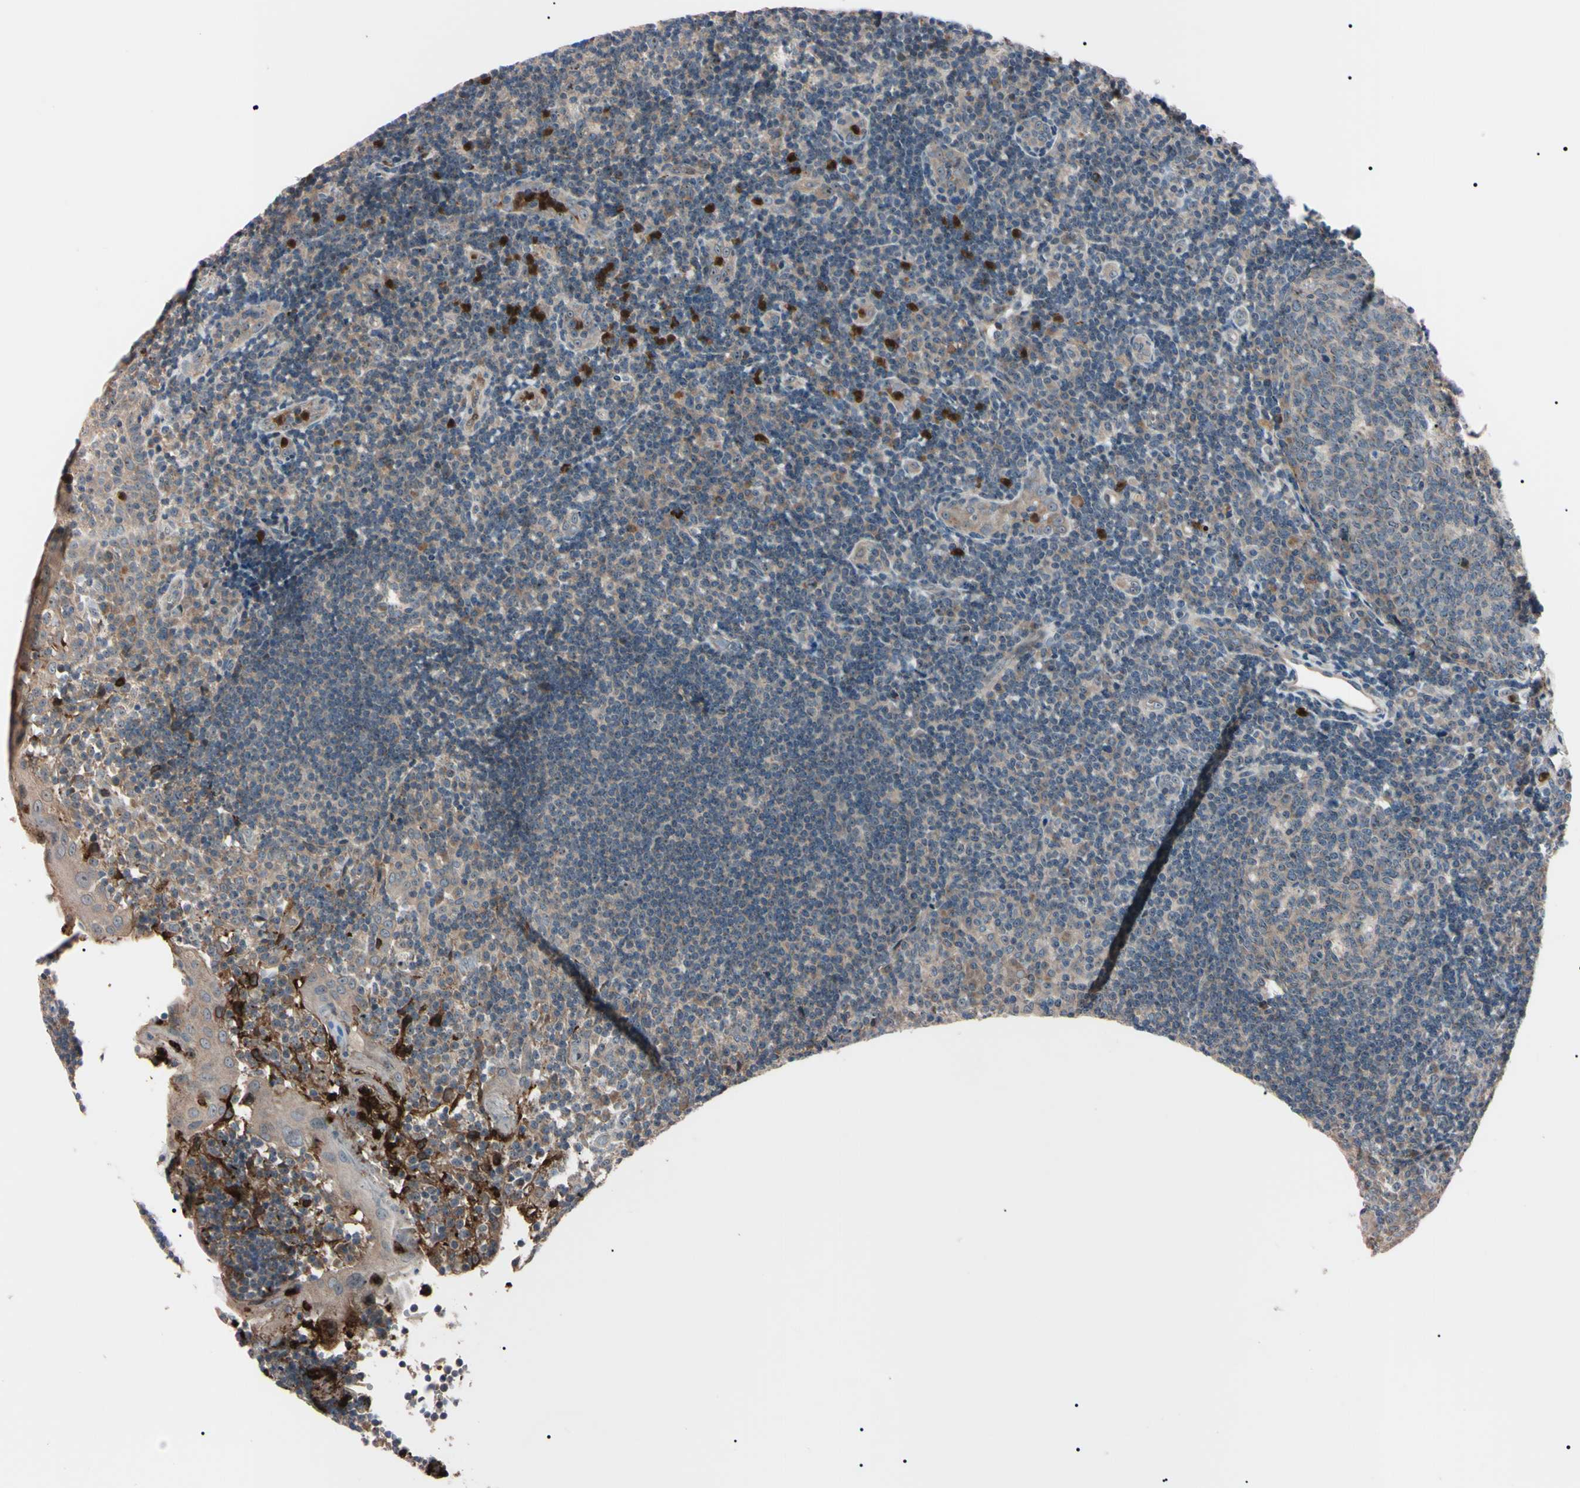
{"staining": {"intensity": "weak", "quantity": "25%-75%", "location": "cytoplasmic/membranous"}, "tissue": "tonsil", "cell_type": "Germinal center cells", "image_type": "normal", "snomed": [{"axis": "morphology", "description": "Normal tissue, NOS"}, {"axis": "topography", "description": "Tonsil"}], "caption": "Weak cytoplasmic/membranous positivity for a protein is appreciated in approximately 25%-75% of germinal center cells of normal tonsil using immunohistochemistry (IHC).", "gene": "TRAF5", "patient": {"sex": "female", "age": 40}}